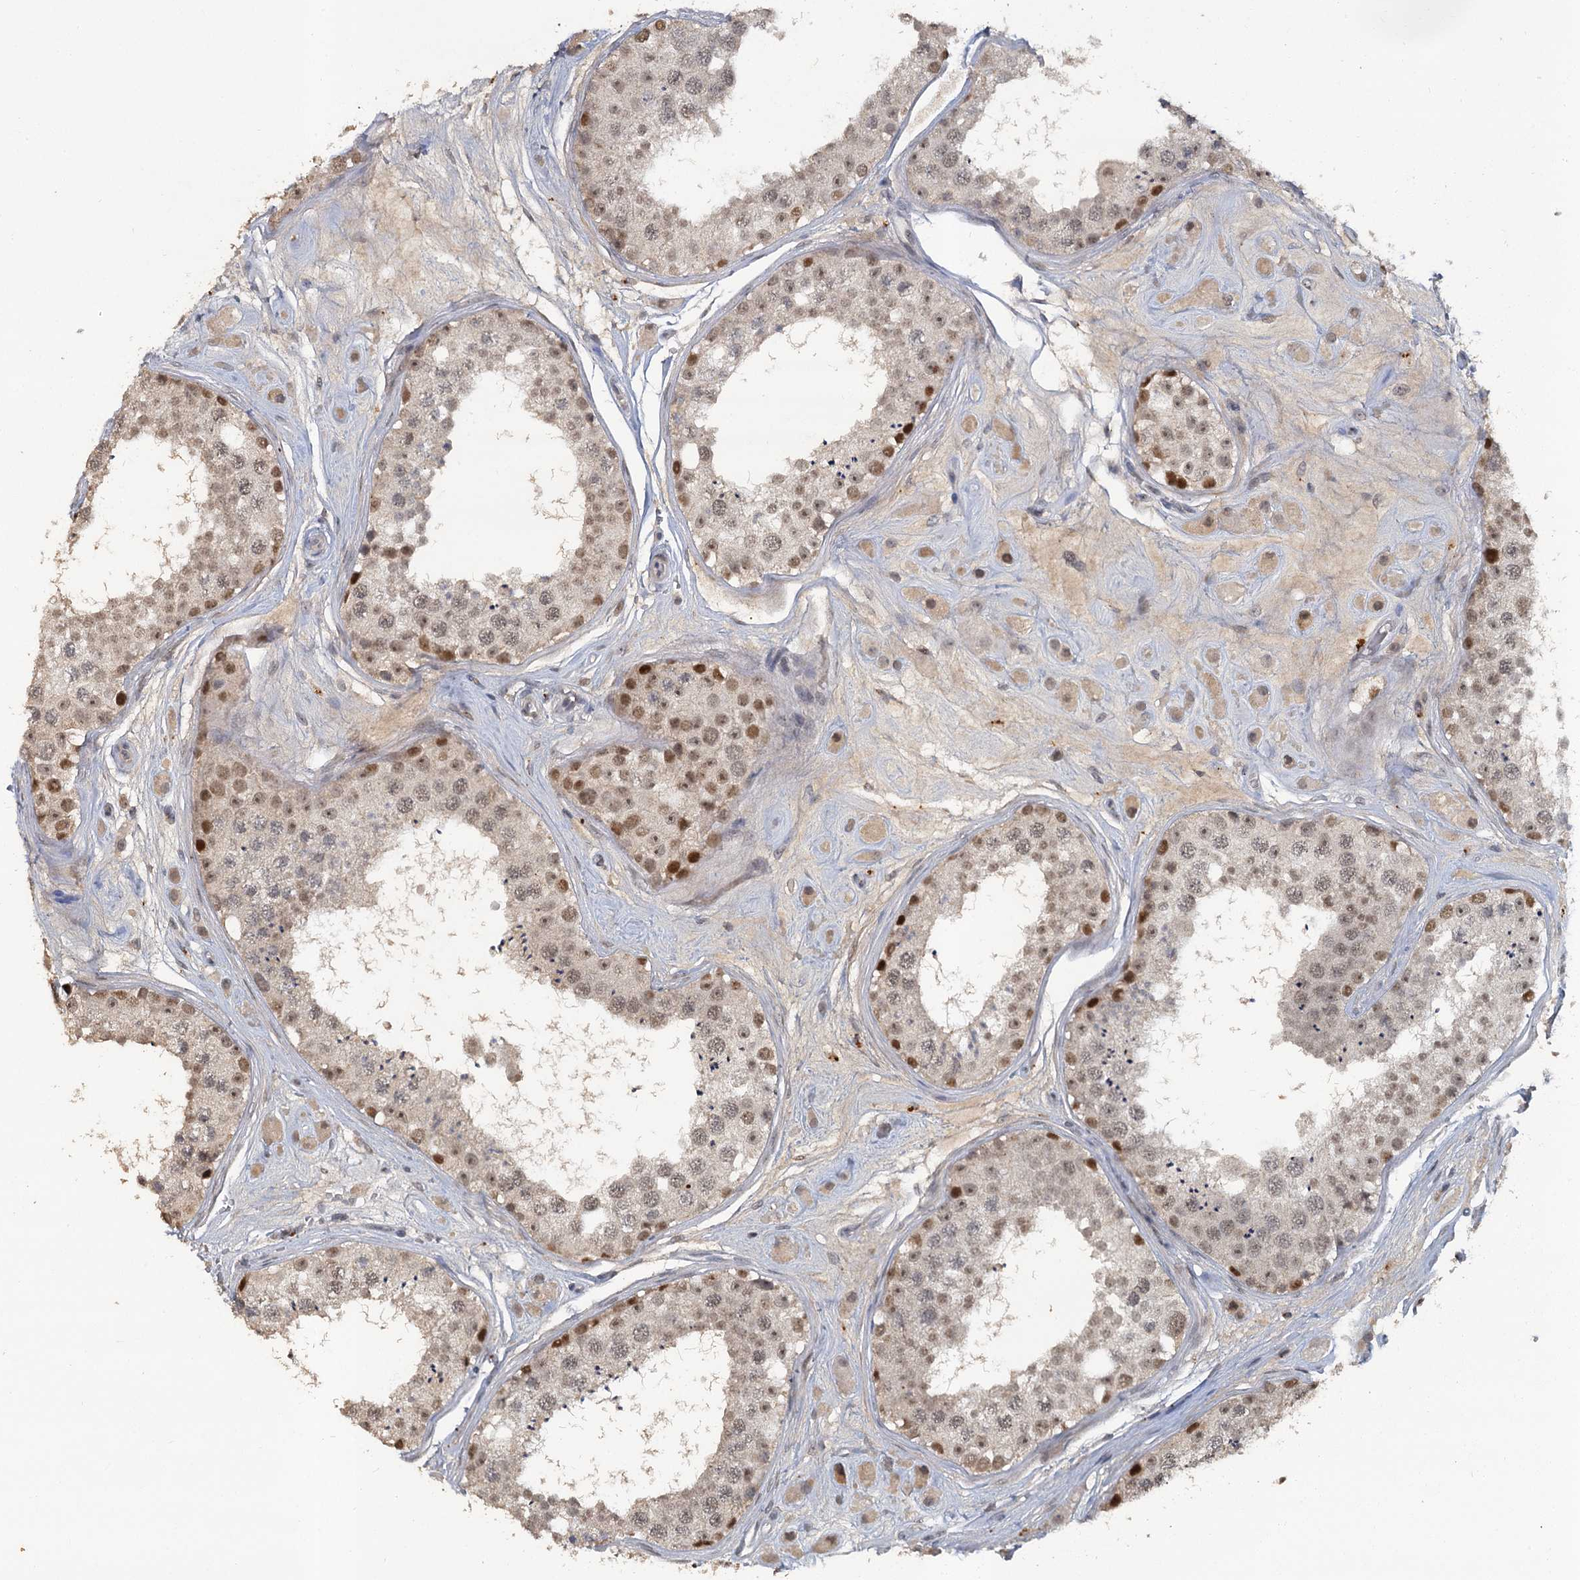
{"staining": {"intensity": "moderate", "quantity": "25%-75%", "location": "nuclear"}, "tissue": "testis", "cell_type": "Cells in seminiferous ducts", "image_type": "normal", "snomed": [{"axis": "morphology", "description": "Normal tissue, NOS"}, {"axis": "topography", "description": "Testis"}], "caption": "Moderate nuclear staining for a protein is present in approximately 25%-75% of cells in seminiferous ducts of normal testis using IHC.", "gene": "MUCL1", "patient": {"sex": "male", "age": 25}}